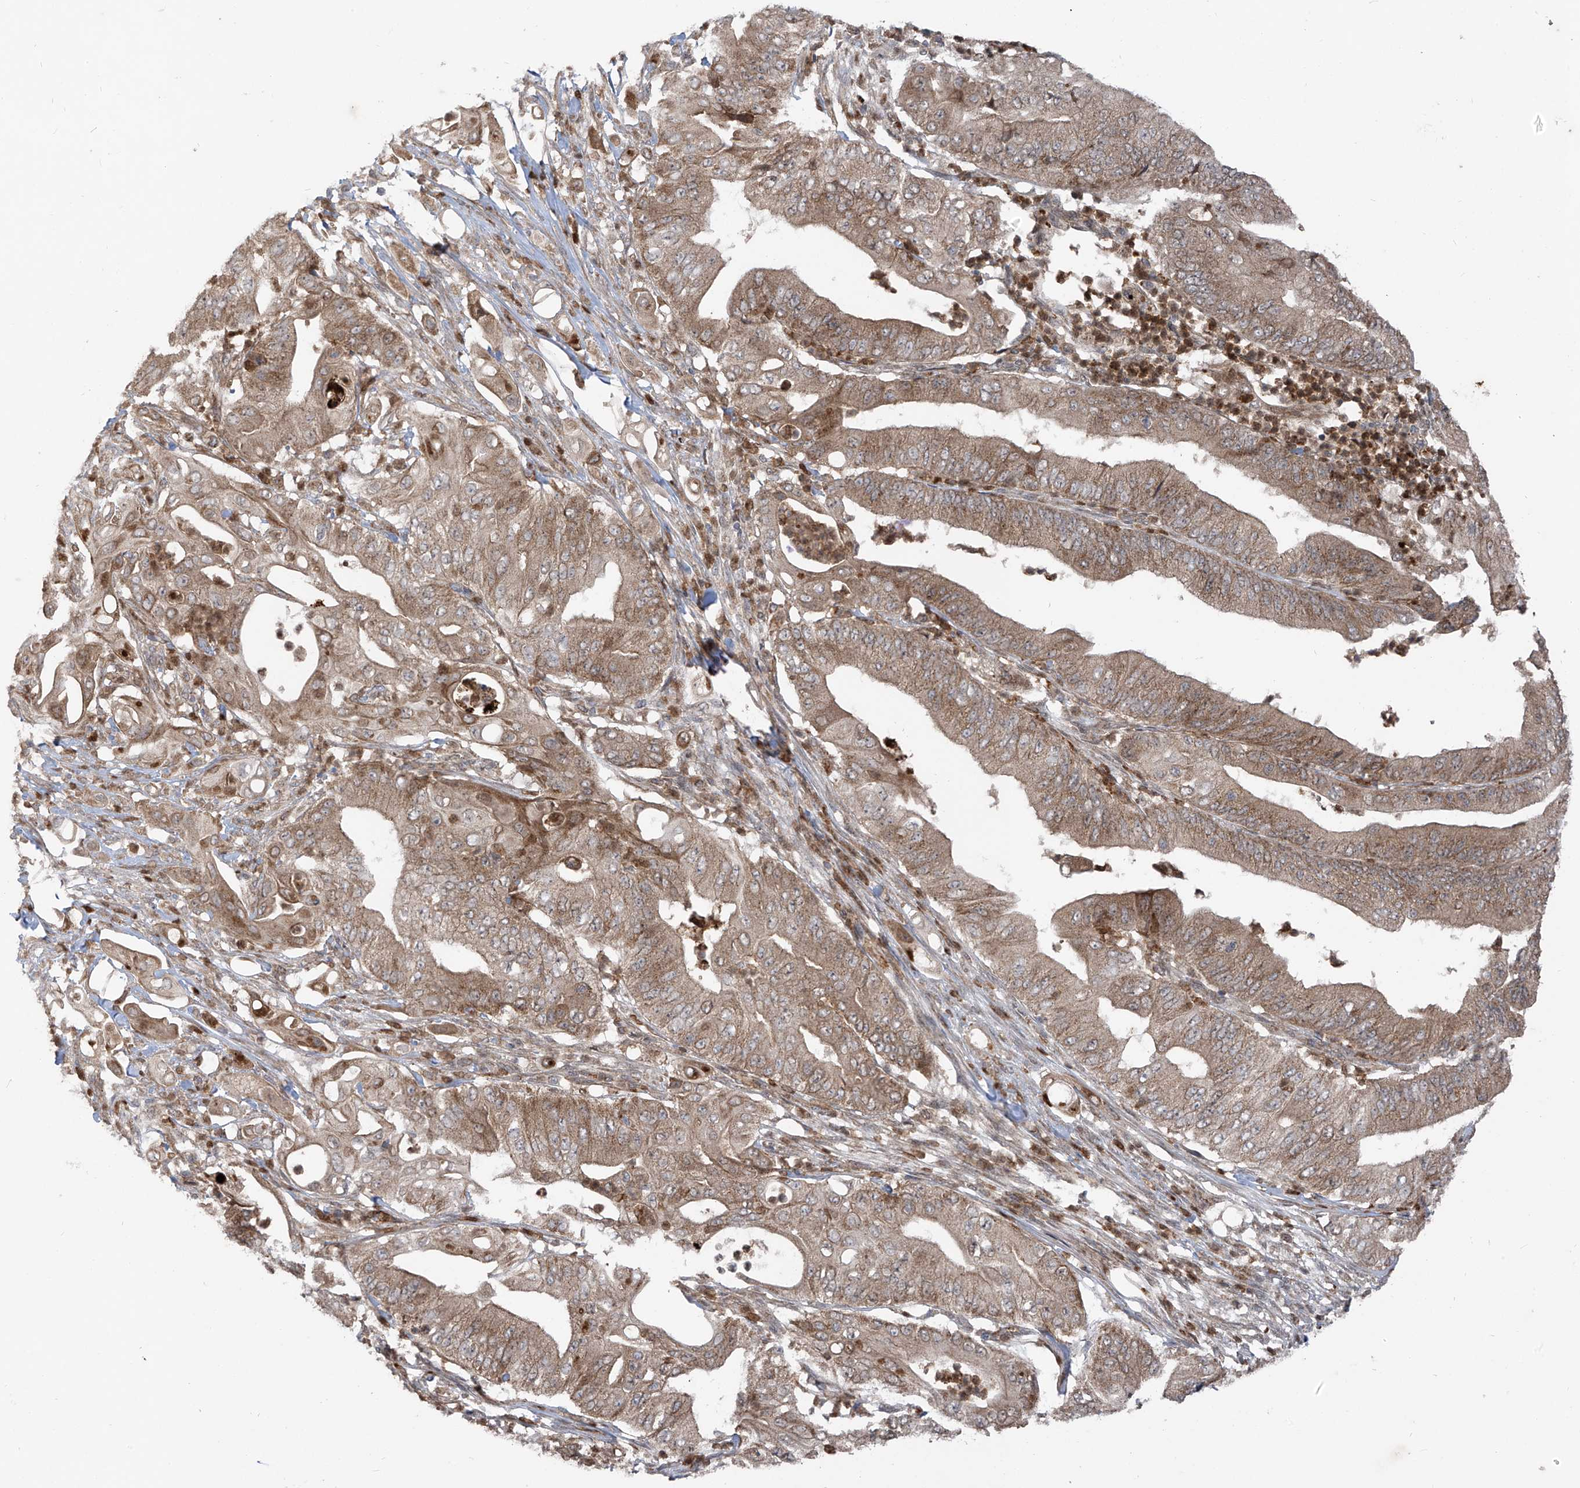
{"staining": {"intensity": "moderate", "quantity": ">75%", "location": "cytoplasmic/membranous"}, "tissue": "pancreatic cancer", "cell_type": "Tumor cells", "image_type": "cancer", "snomed": [{"axis": "morphology", "description": "Adenocarcinoma, NOS"}, {"axis": "topography", "description": "Pancreas"}], "caption": "The micrograph displays staining of pancreatic cancer, revealing moderate cytoplasmic/membranous protein expression (brown color) within tumor cells. (DAB (3,3'-diaminobenzidine) IHC with brightfield microscopy, high magnification).", "gene": "PDE11A", "patient": {"sex": "female", "age": 77}}